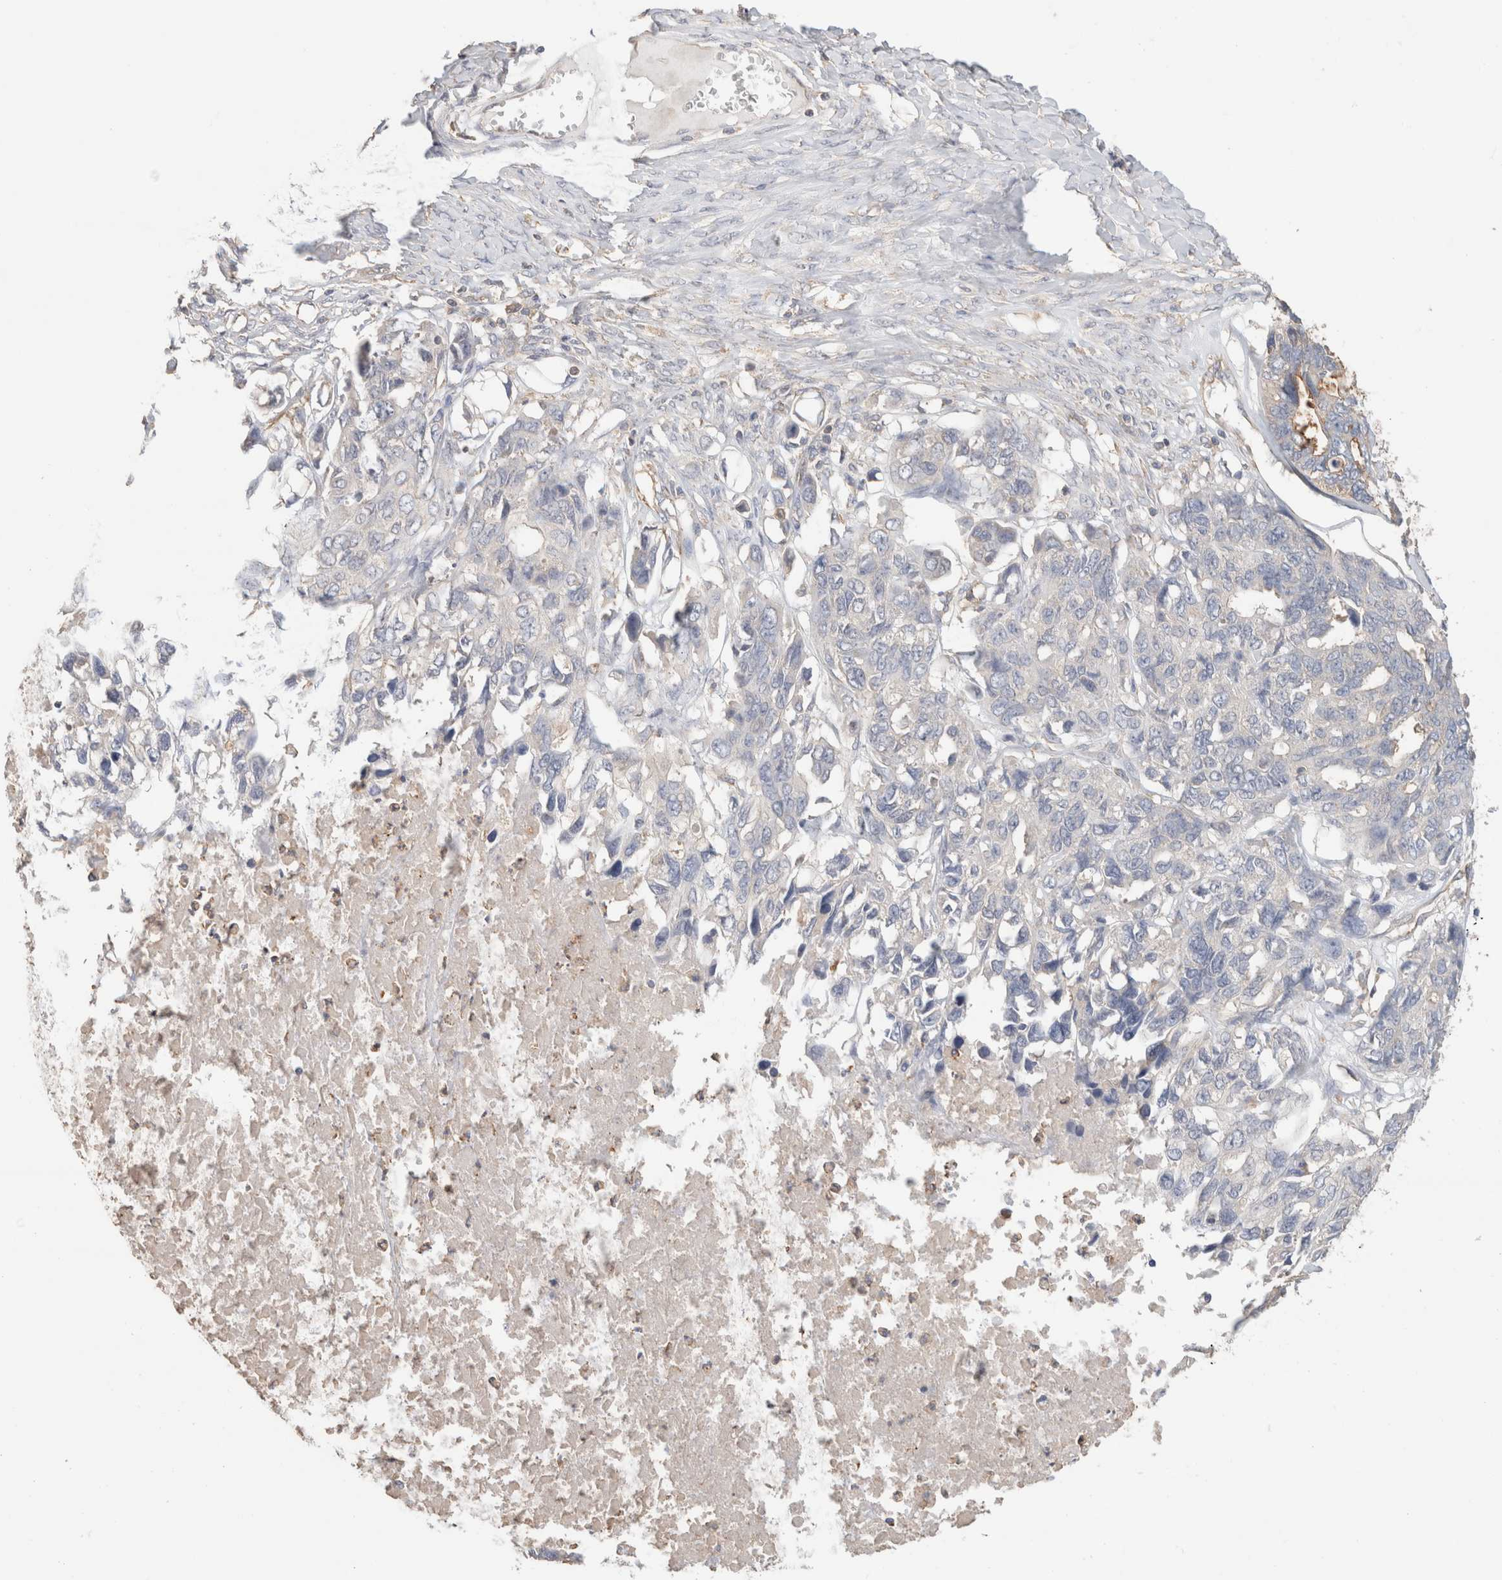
{"staining": {"intensity": "negative", "quantity": "none", "location": "none"}, "tissue": "ovarian cancer", "cell_type": "Tumor cells", "image_type": "cancer", "snomed": [{"axis": "morphology", "description": "Cystadenocarcinoma, serous, NOS"}, {"axis": "topography", "description": "Ovary"}], "caption": "Immunohistochemical staining of human ovarian cancer displays no significant staining in tumor cells.", "gene": "CFAP418", "patient": {"sex": "female", "age": 79}}